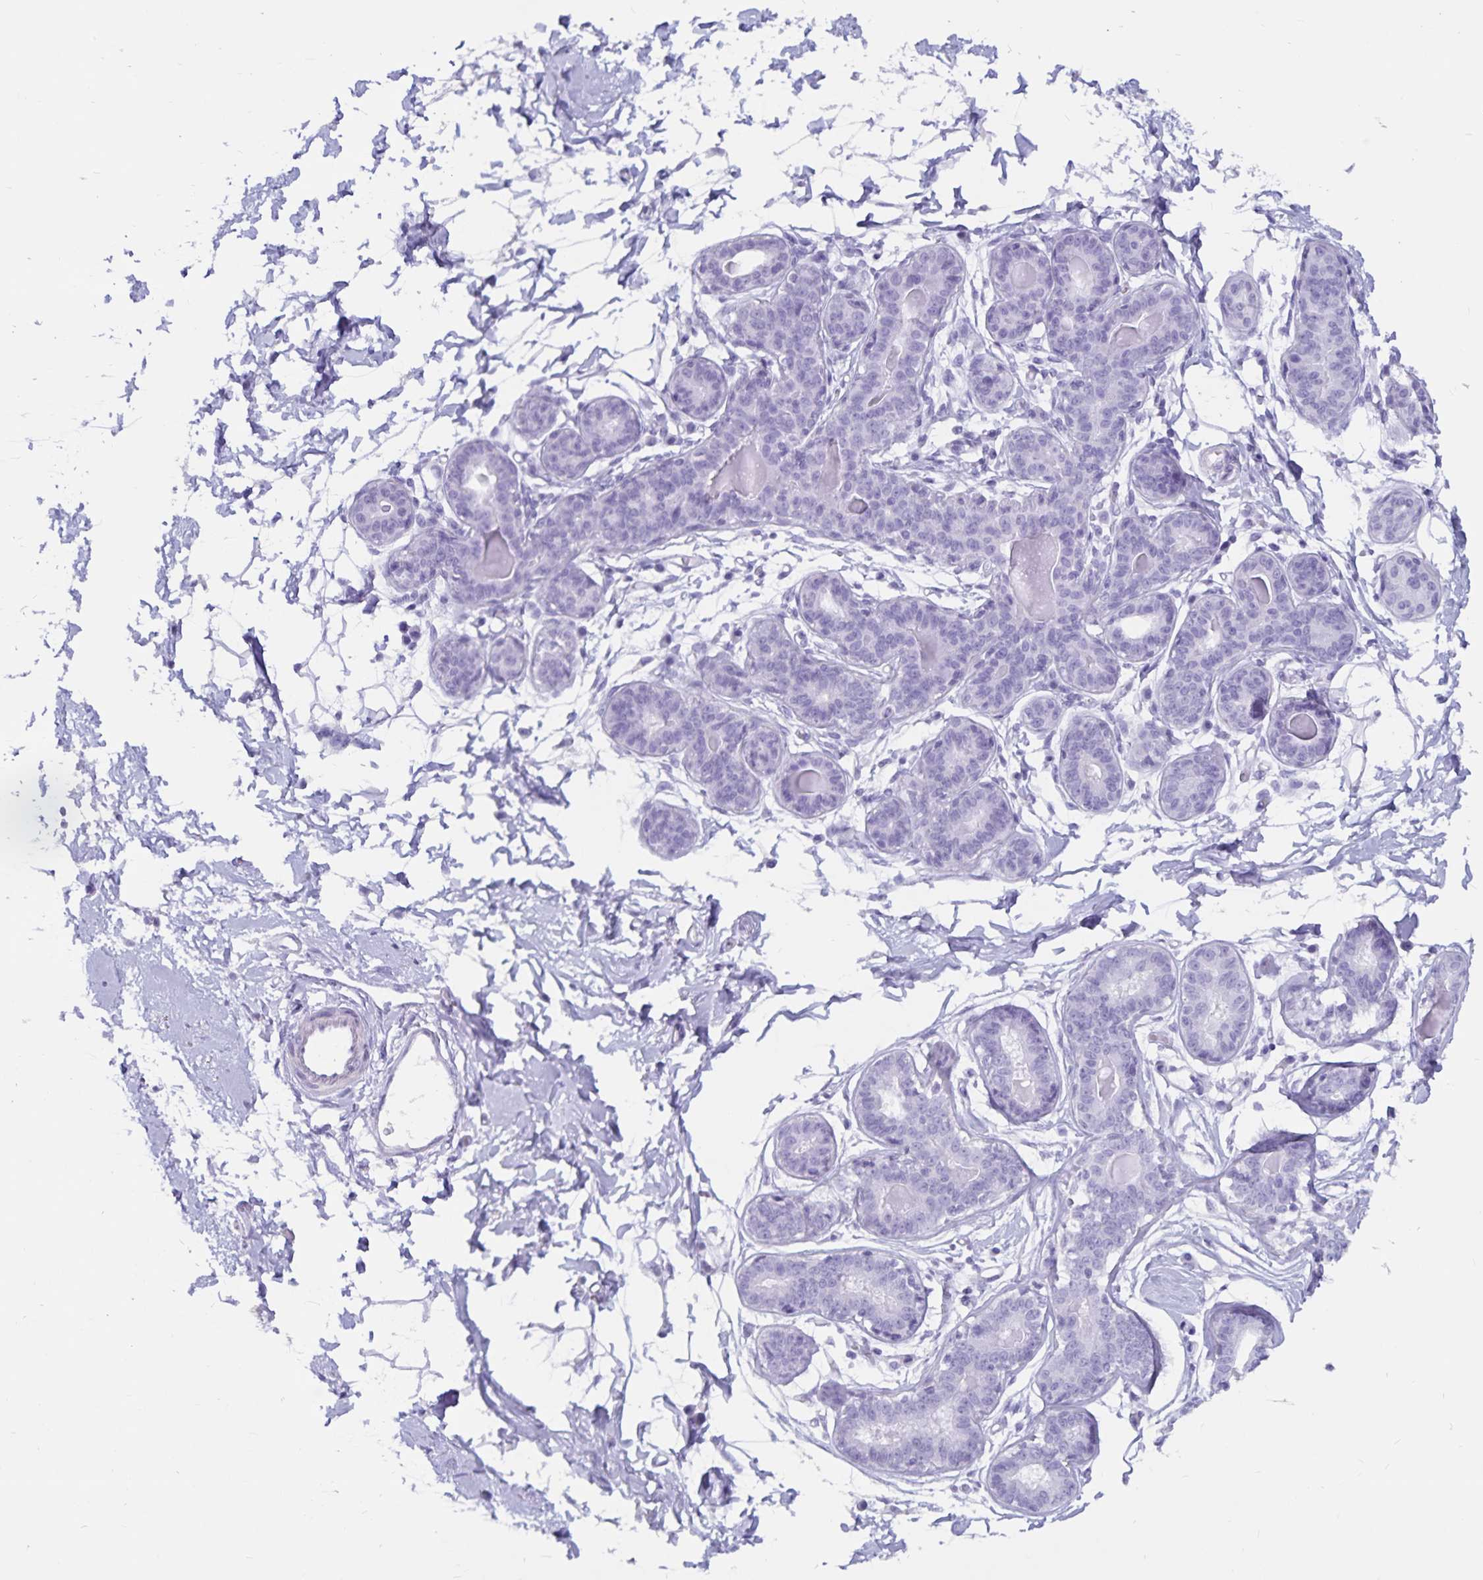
{"staining": {"intensity": "negative", "quantity": "none", "location": "none"}, "tissue": "breast", "cell_type": "Adipocytes", "image_type": "normal", "snomed": [{"axis": "morphology", "description": "Normal tissue, NOS"}, {"axis": "topography", "description": "Breast"}], "caption": "Immunohistochemistry histopathology image of benign human breast stained for a protein (brown), which demonstrates no positivity in adipocytes.", "gene": "GPR137", "patient": {"sex": "female", "age": 45}}